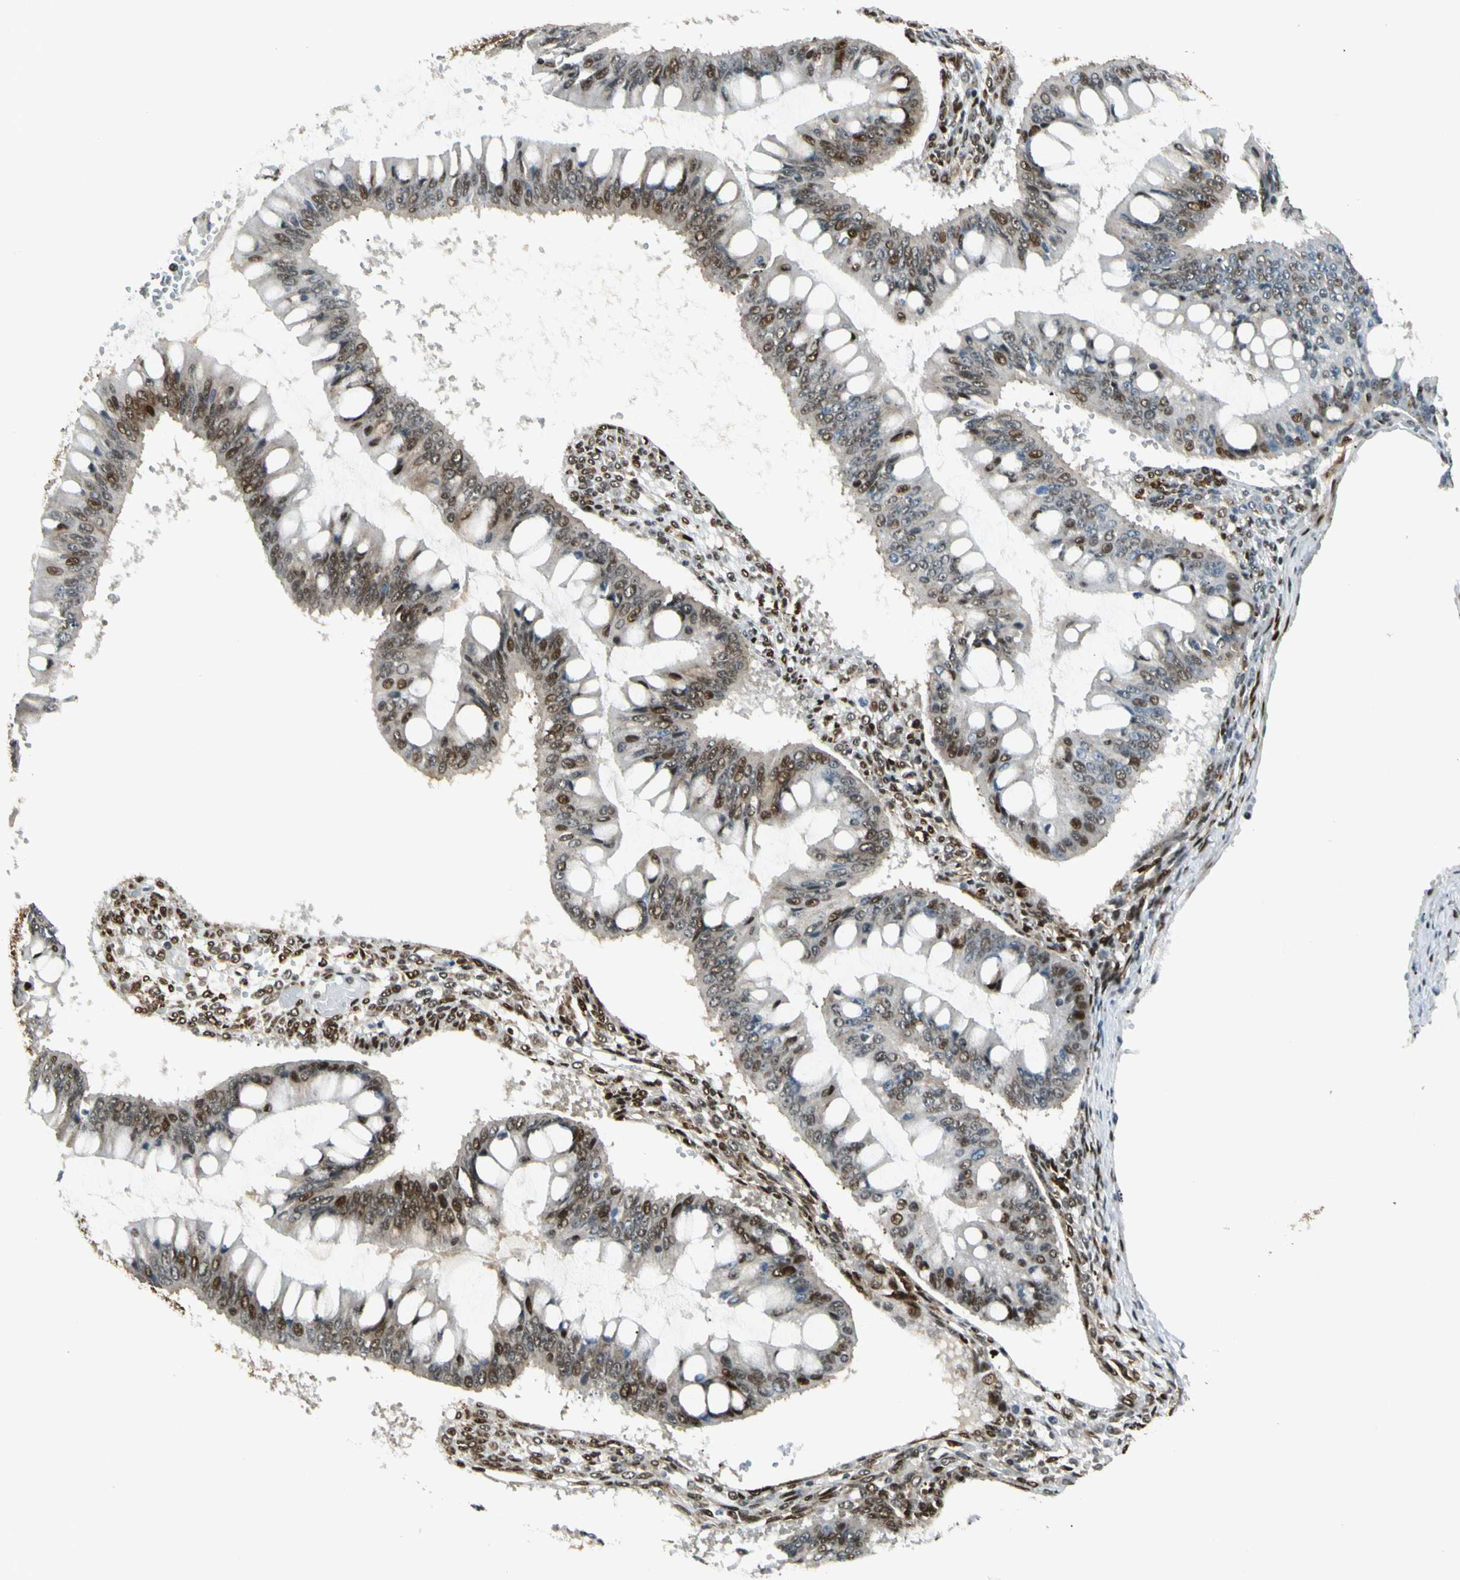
{"staining": {"intensity": "strong", "quantity": "25%-75%", "location": "cytoplasmic/membranous,nuclear"}, "tissue": "ovarian cancer", "cell_type": "Tumor cells", "image_type": "cancer", "snomed": [{"axis": "morphology", "description": "Cystadenocarcinoma, mucinous, NOS"}, {"axis": "topography", "description": "Ovary"}], "caption": "Immunohistochemistry histopathology image of neoplastic tissue: ovarian mucinous cystadenocarcinoma stained using IHC demonstrates high levels of strong protein expression localized specifically in the cytoplasmic/membranous and nuclear of tumor cells, appearing as a cytoplasmic/membranous and nuclear brown color.", "gene": "FUS", "patient": {"sex": "female", "age": 73}}